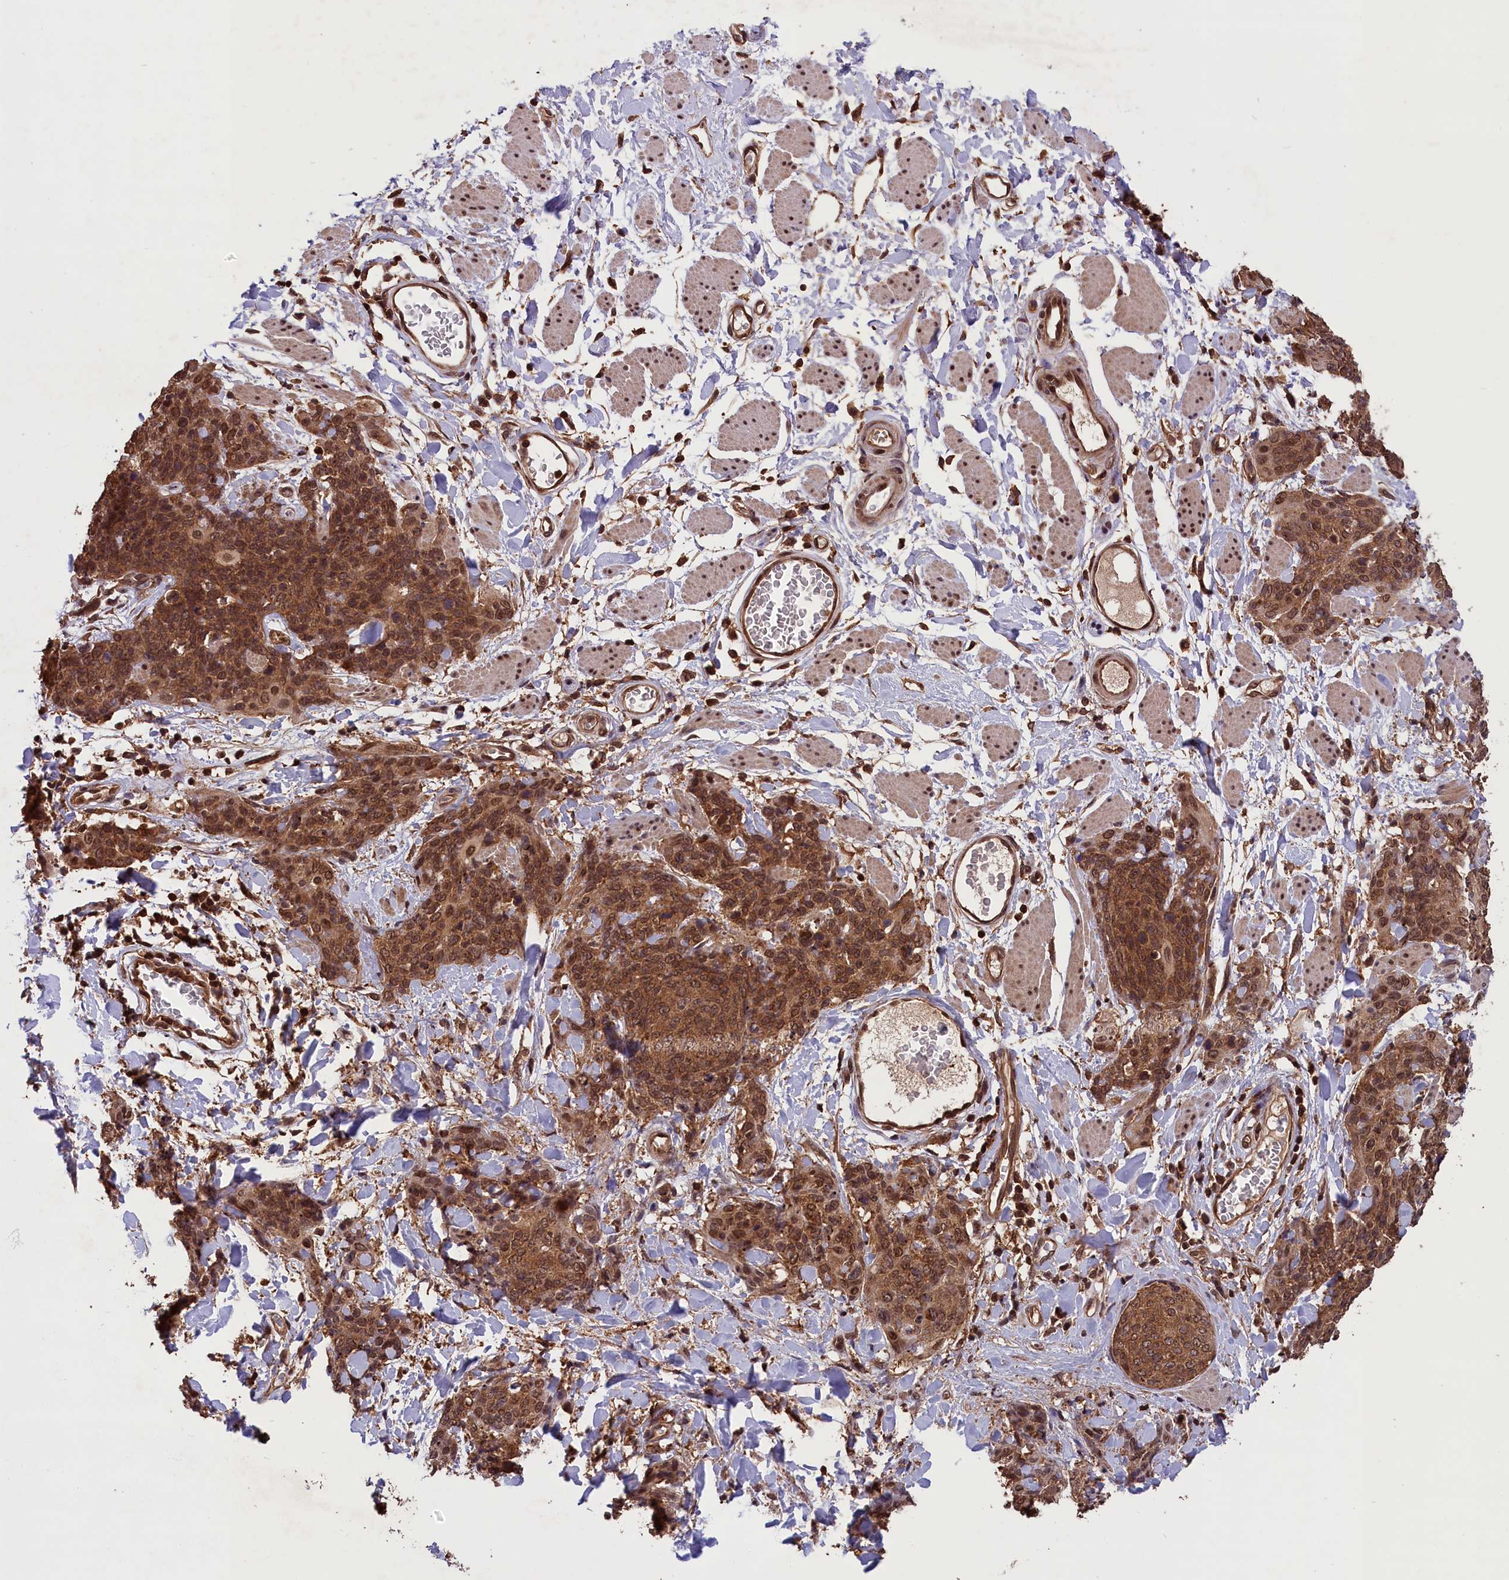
{"staining": {"intensity": "strong", "quantity": ">75%", "location": "cytoplasmic/membranous,nuclear"}, "tissue": "skin cancer", "cell_type": "Tumor cells", "image_type": "cancer", "snomed": [{"axis": "morphology", "description": "Squamous cell carcinoma, NOS"}, {"axis": "topography", "description": "Skin"}, {"axis": "topography", "description": "Vulva"}], "caption": "Skin squamous cell carcinoma tissue exhibits strong cytoplasmic/membranous and nuclear expression in about >75% of tumor cells, visualized by immunohistochemistry.", "gene": "IST1", "patient": {"sex": "female", "age": 85}}